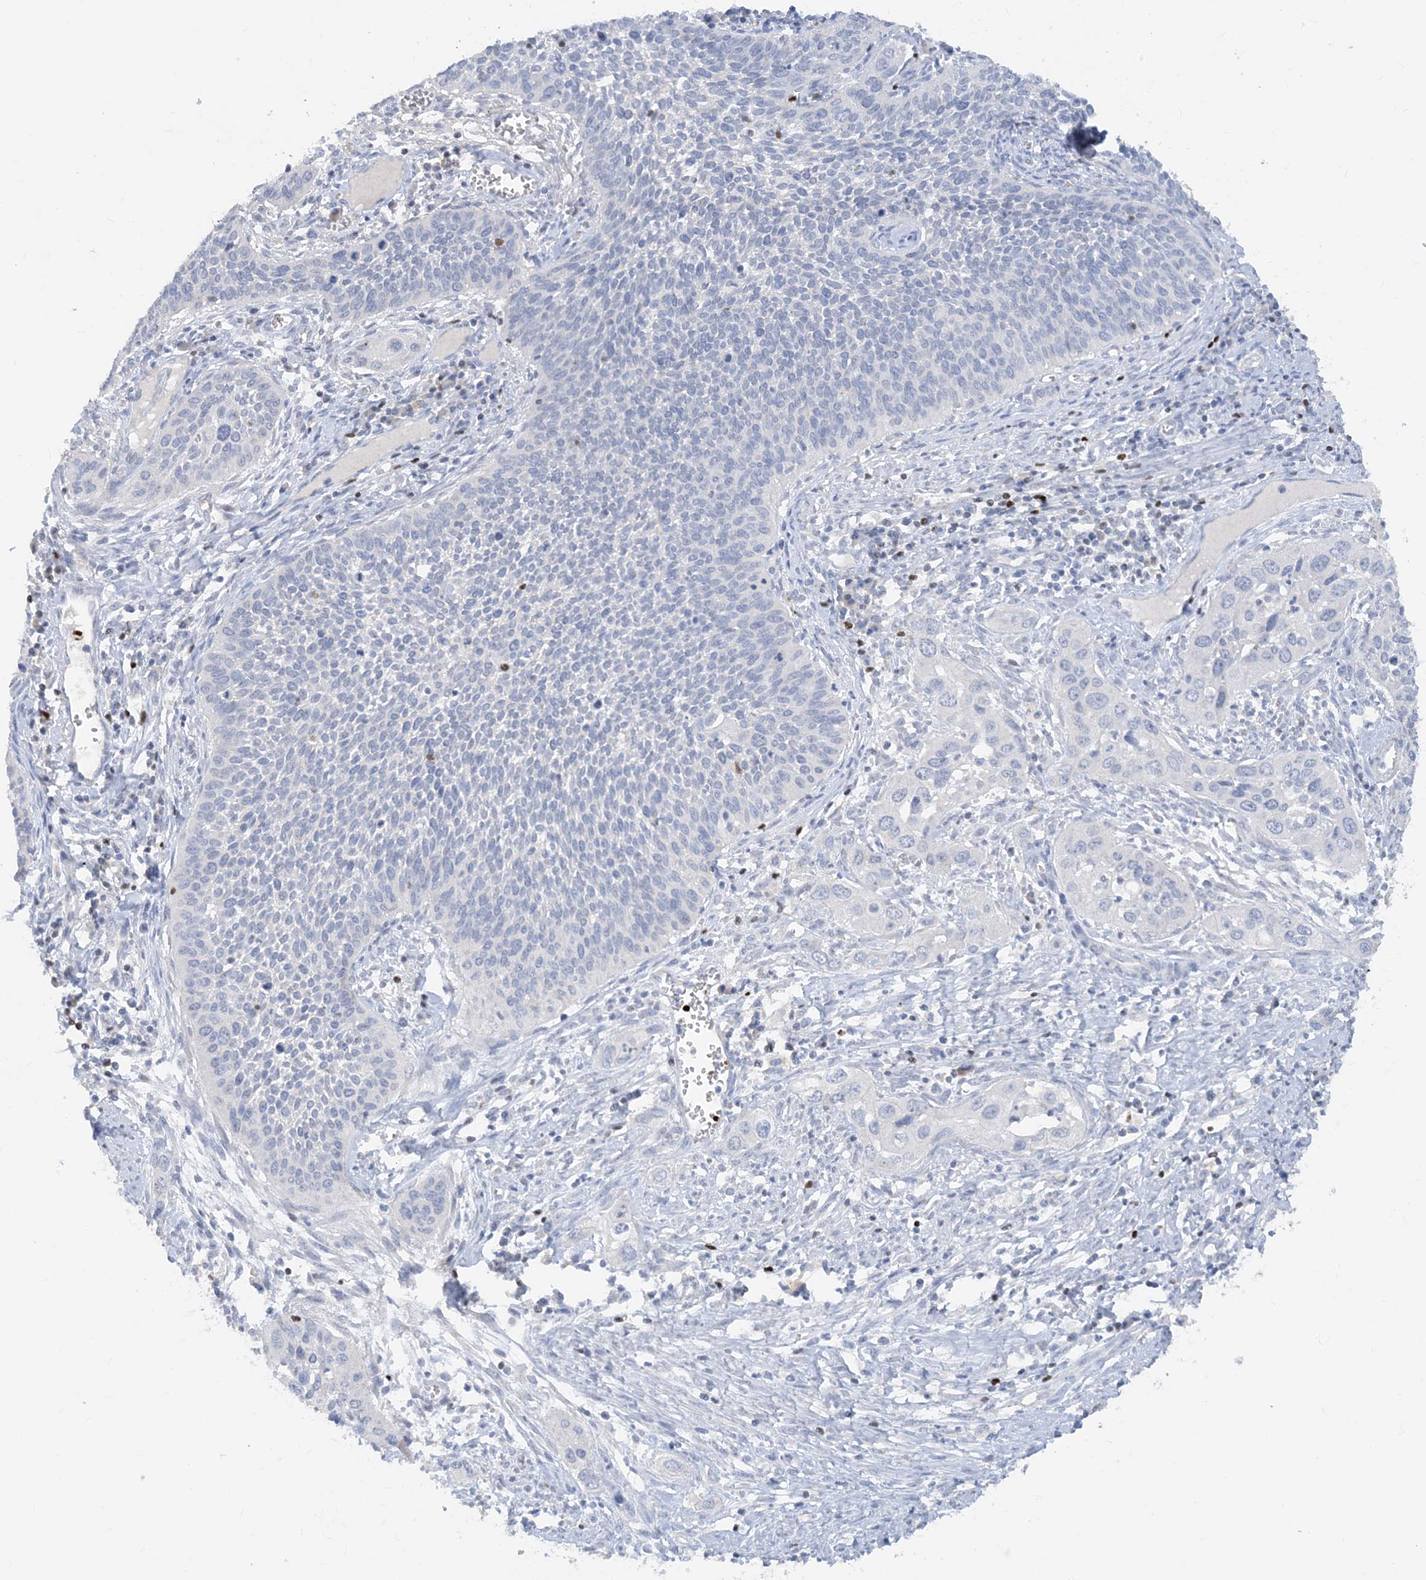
{"staining": {"intensity": "negative", "quantity": "none", "location": "none"}, "tissue": "cervical cancer", "cell_type": "Tumor cells", "image_type": "cancer", "snomed": [{"axis": "morphology", "description": "Squamous cell carcinoma, NOS"}, {"axis": "topography", "description": "Cervix"}], "caption": "A high-resolution photomicrograph shows immunohistochemistry staining of cervical cancer, which demonstrates no significant positivity in tumor cells.", "gene": "TBX21", "patient": {"sex": "female", "age": 34}}